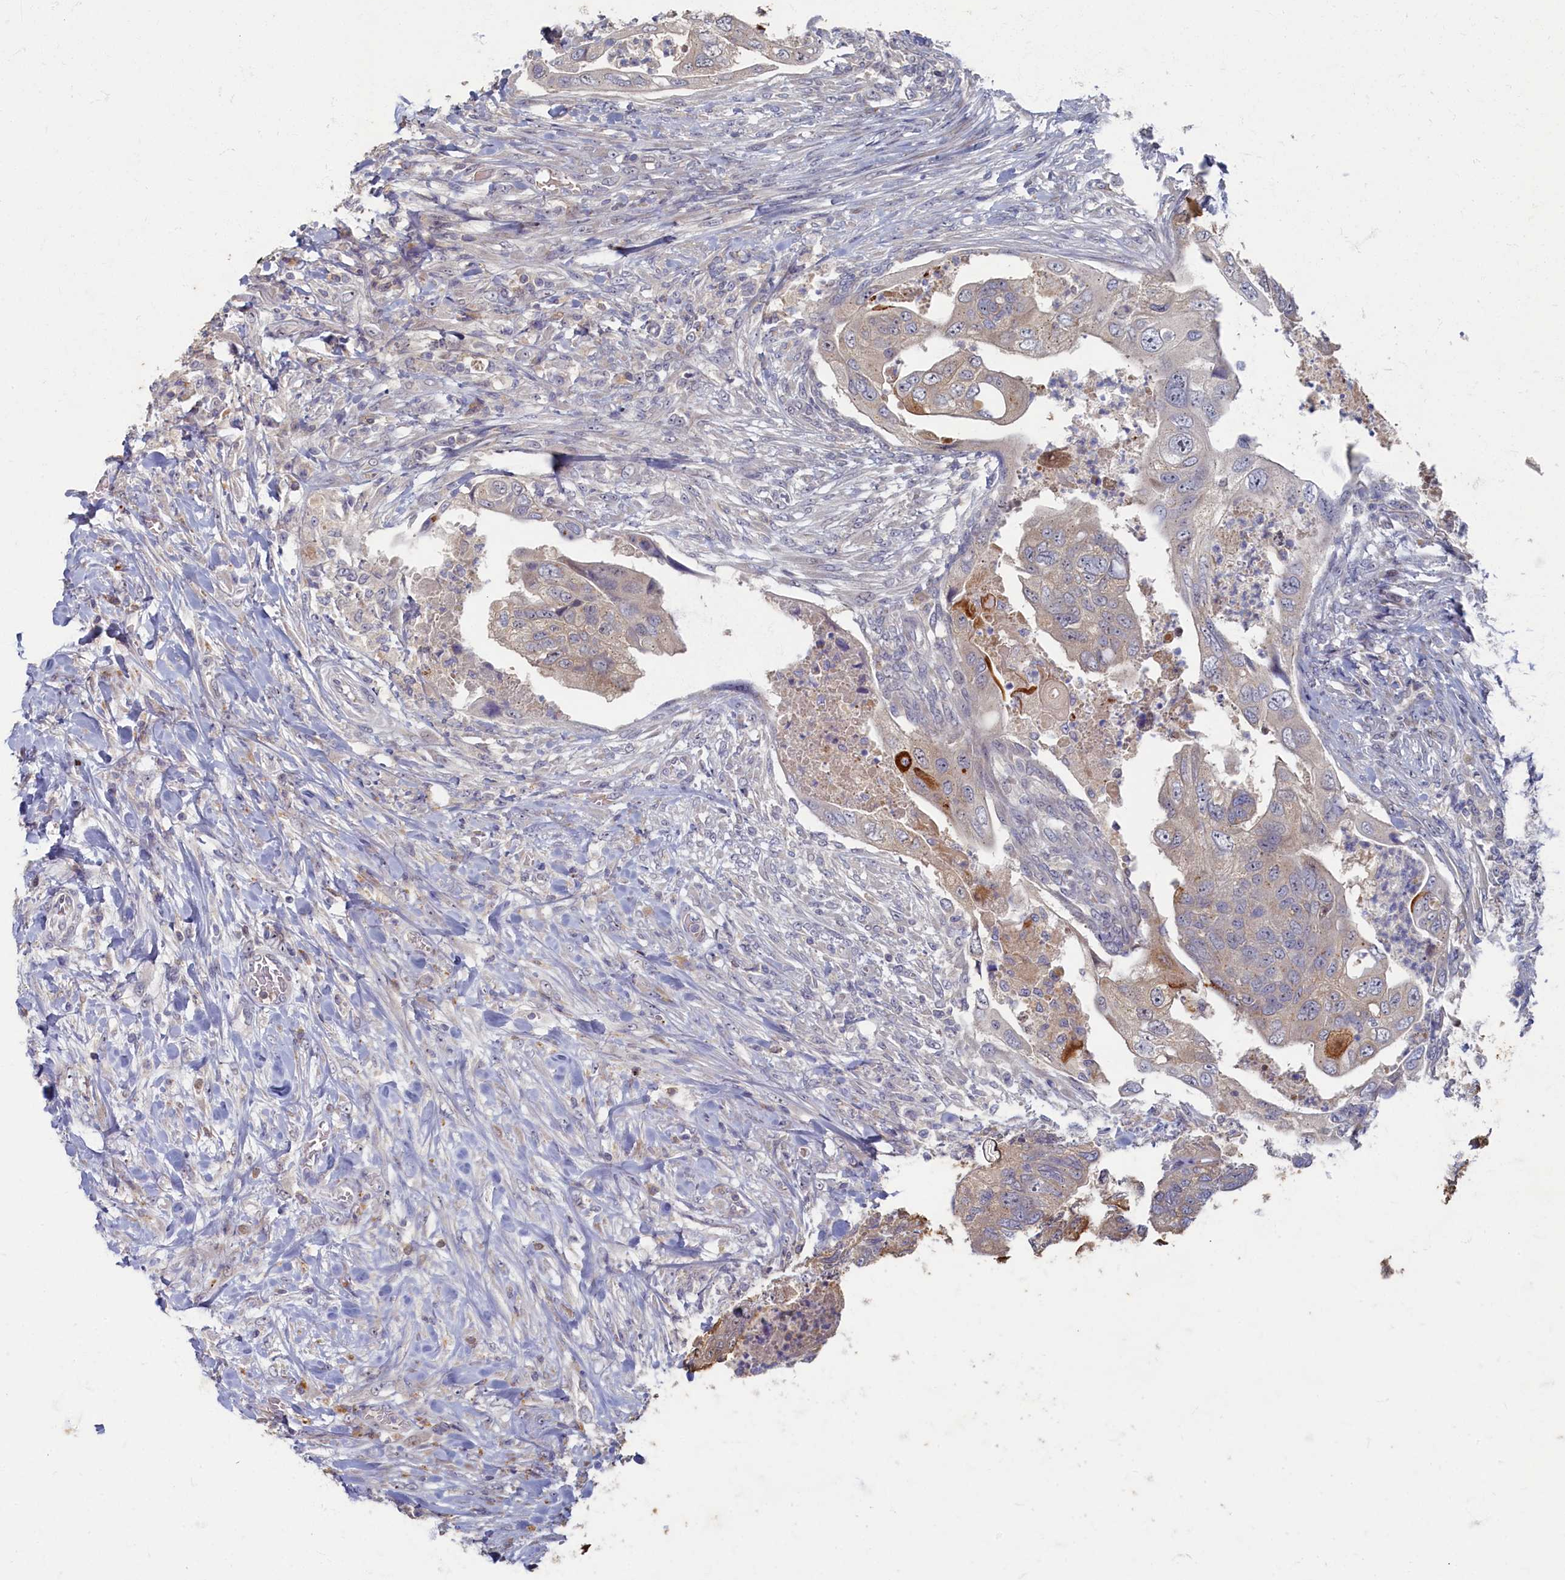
{"staining": {"intensity": "weak", "quantity": "<25%", "location": "cytoplasmic/membranous"}, "tissue": "colorectal cancer", "cell_type": "Tumor cells", "image_type": "cancer", "snomed": [{"axis": "morphology", "description": "Adenocarcinoma, NOS"}, {"axis": "topography", "description": "Rectum"}], "caption": "The immunohistochemistry micrograph has no significant staining in tumor cells of colorectal cancer tissue.", "gene": "HUNK", "patient": {"sex": "male", "age": 63}}